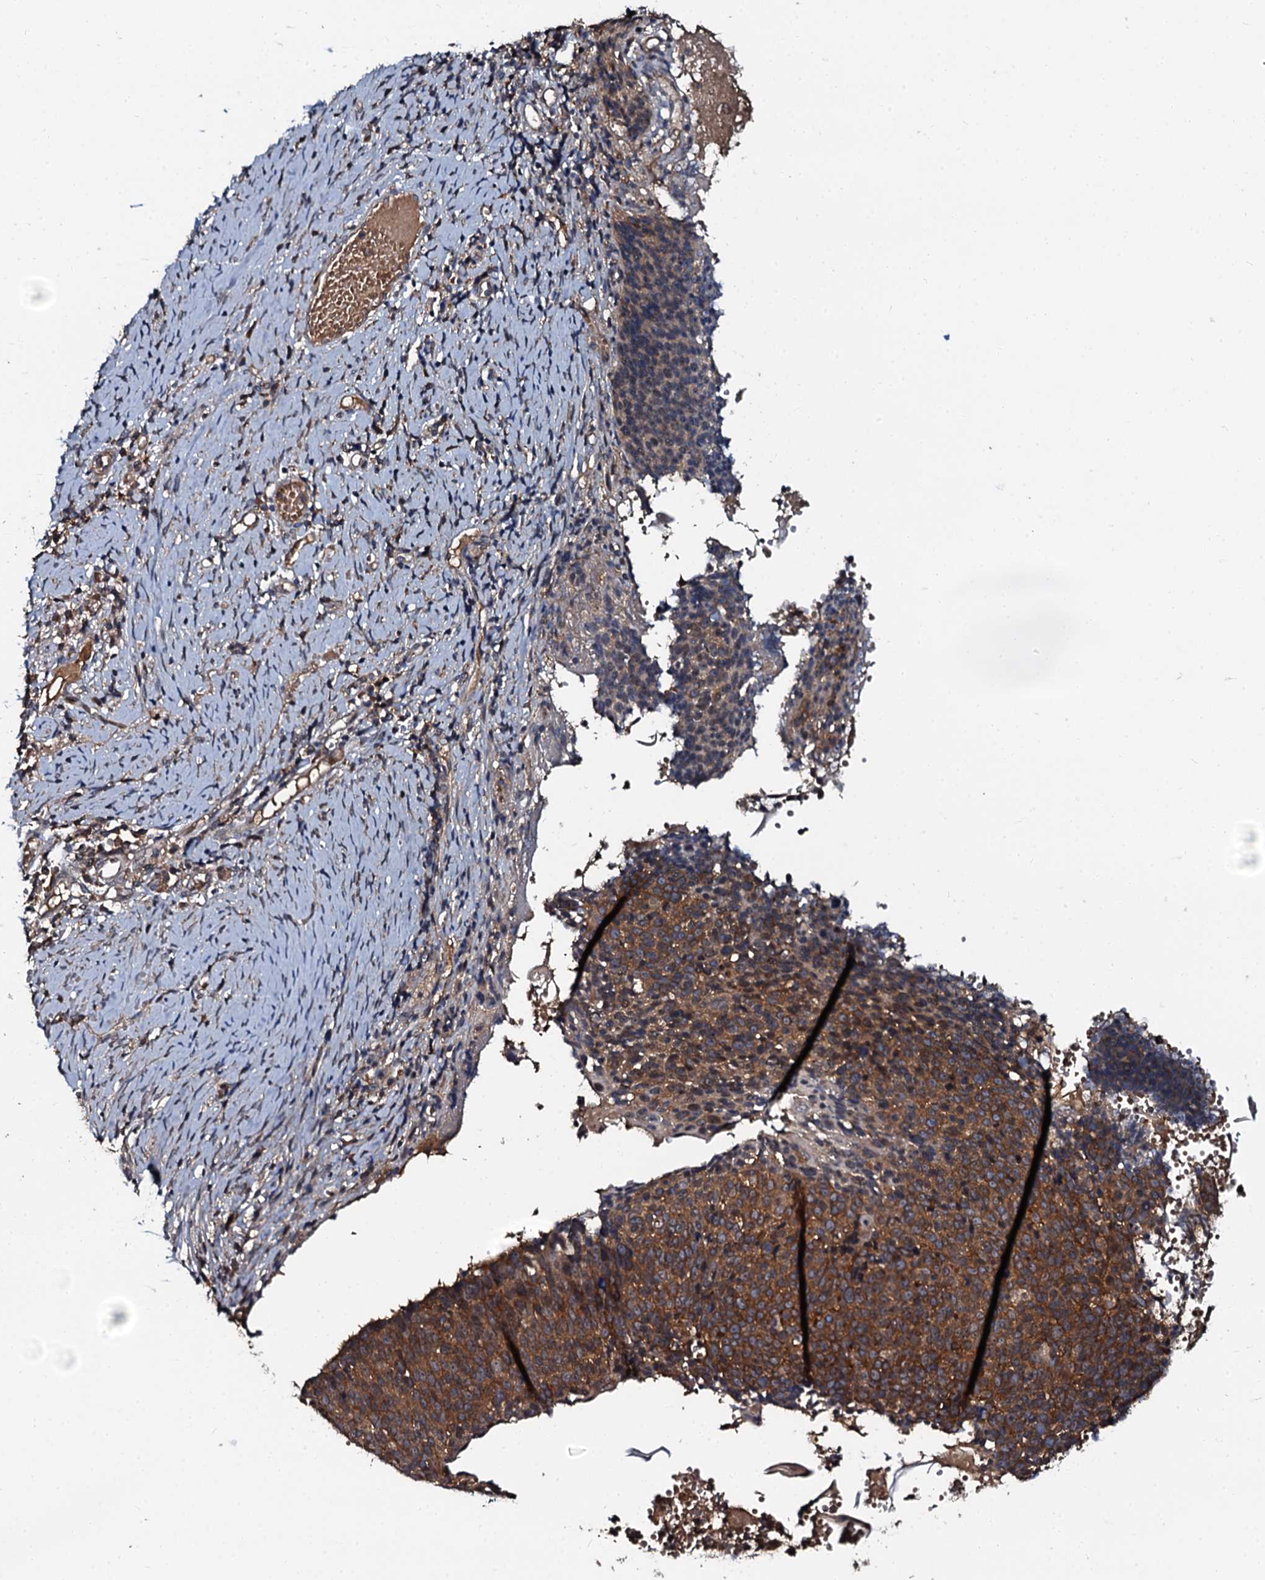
{"staining": {"intensity": "strong", "quantity": ">75%", "location": "cytoplasmic/membranous"}, "tissue": "cervical cancer", "cell_type": "Tumor cells", "image_type": "cancer", "snomed": [{"axis": "morphology", "description": "Normal tissue, NOS"}, {"axis": "morphology", "description": "Squamous cell carcinoma, NOS"}, {"axis": "topography", "description": "Cervix"}], "caption": "This is a photomicrograph of immunohistochemistry staining of squamous cell carcinoma (cervical), which shows strong positivity in the cytoplasmic/membranous of tumor cells.", "gene": "N4BP1", "patient": {"sex": "female", "age": 39}}